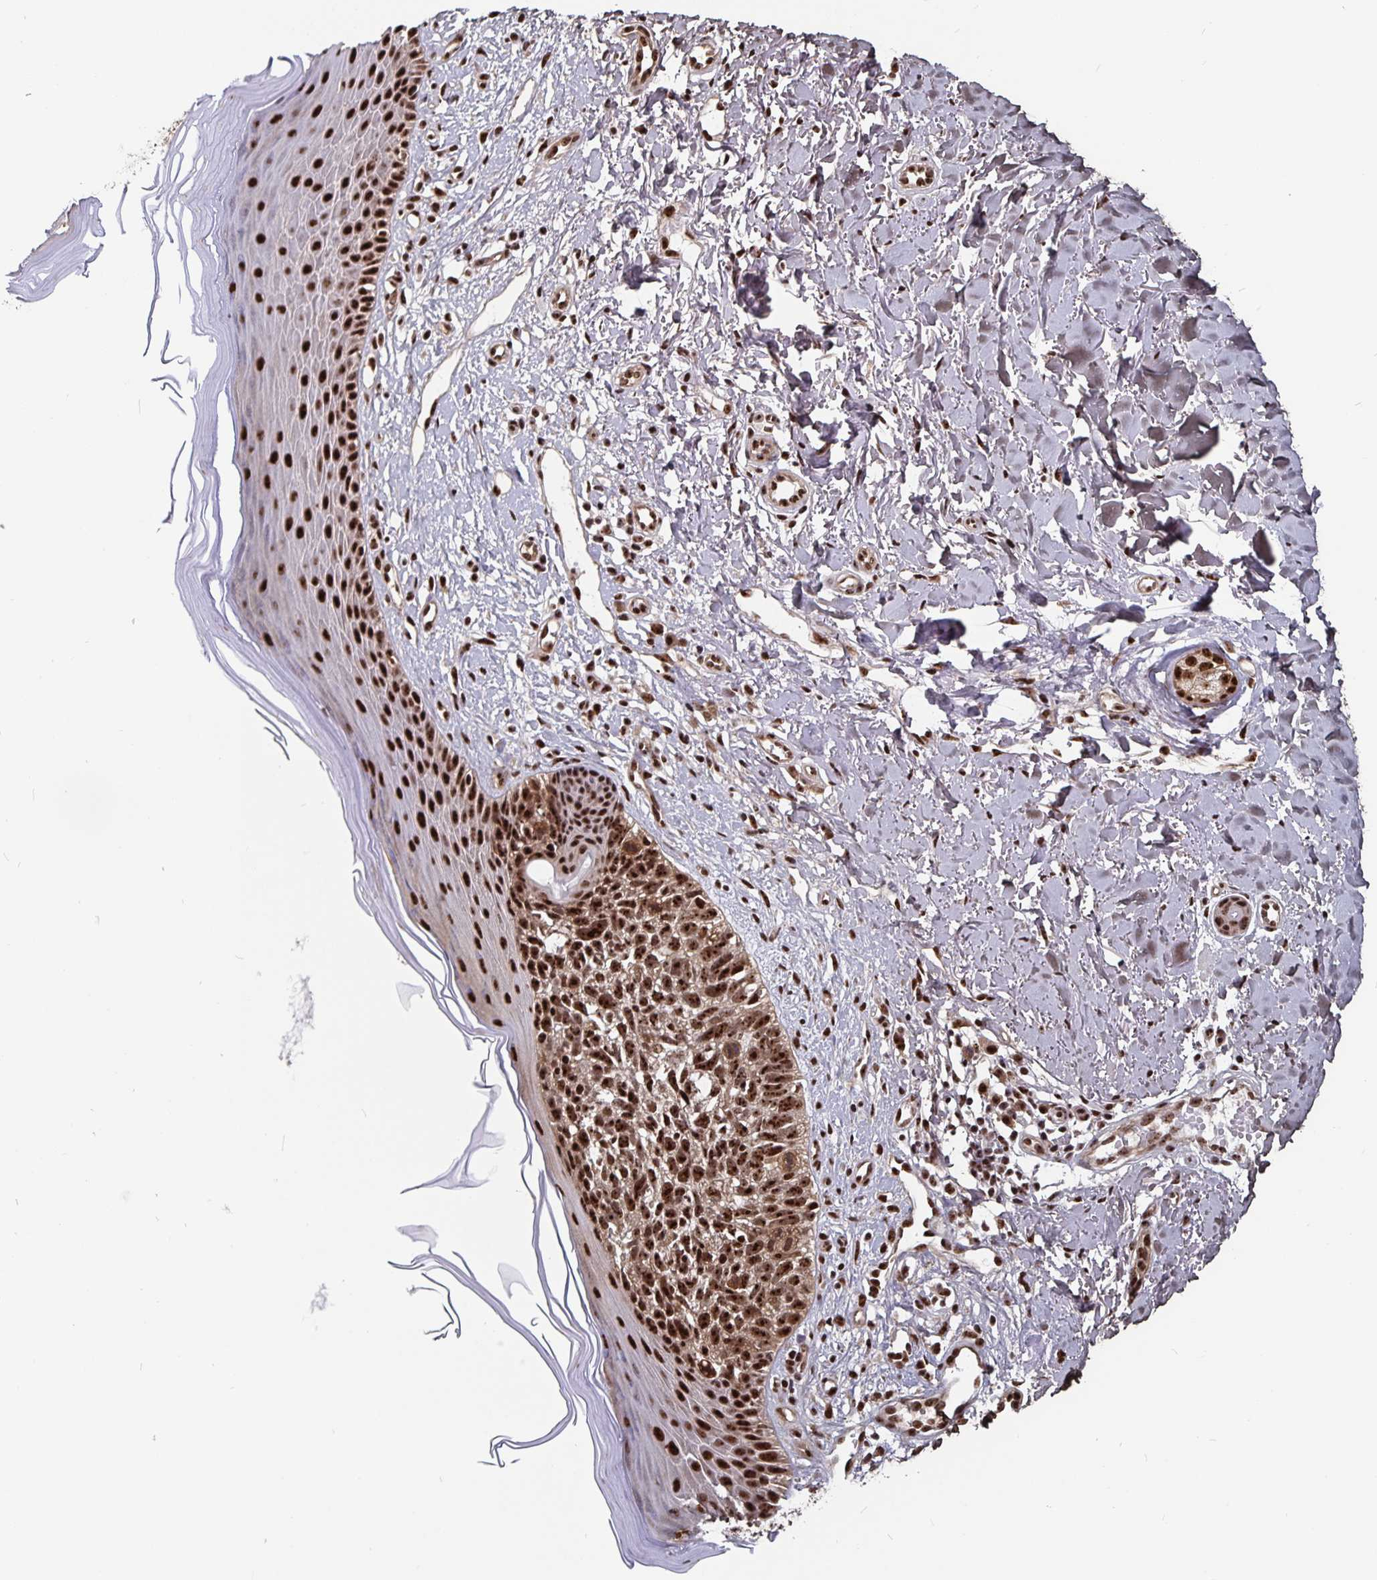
{"staining": {"intensity": "strong", "quantity": ">75%", "location": "nuclear"}, "tissue": "skin cancer", "cell_type": "Tumor cells", "image_type": "cancer", "snomed": [{"axis": "morphology", "description": "Basal cell carcinoma"}, {"axis": "topography", "description": "Skin"}], "caption": "Immunohistochemistry (IHC) of human skin cancer demonstrates high levels of strong nuclear staining in about >75% of tumor cells.", "gene": "LAS1L", "patient": {"sex": "female", "age": 45}}